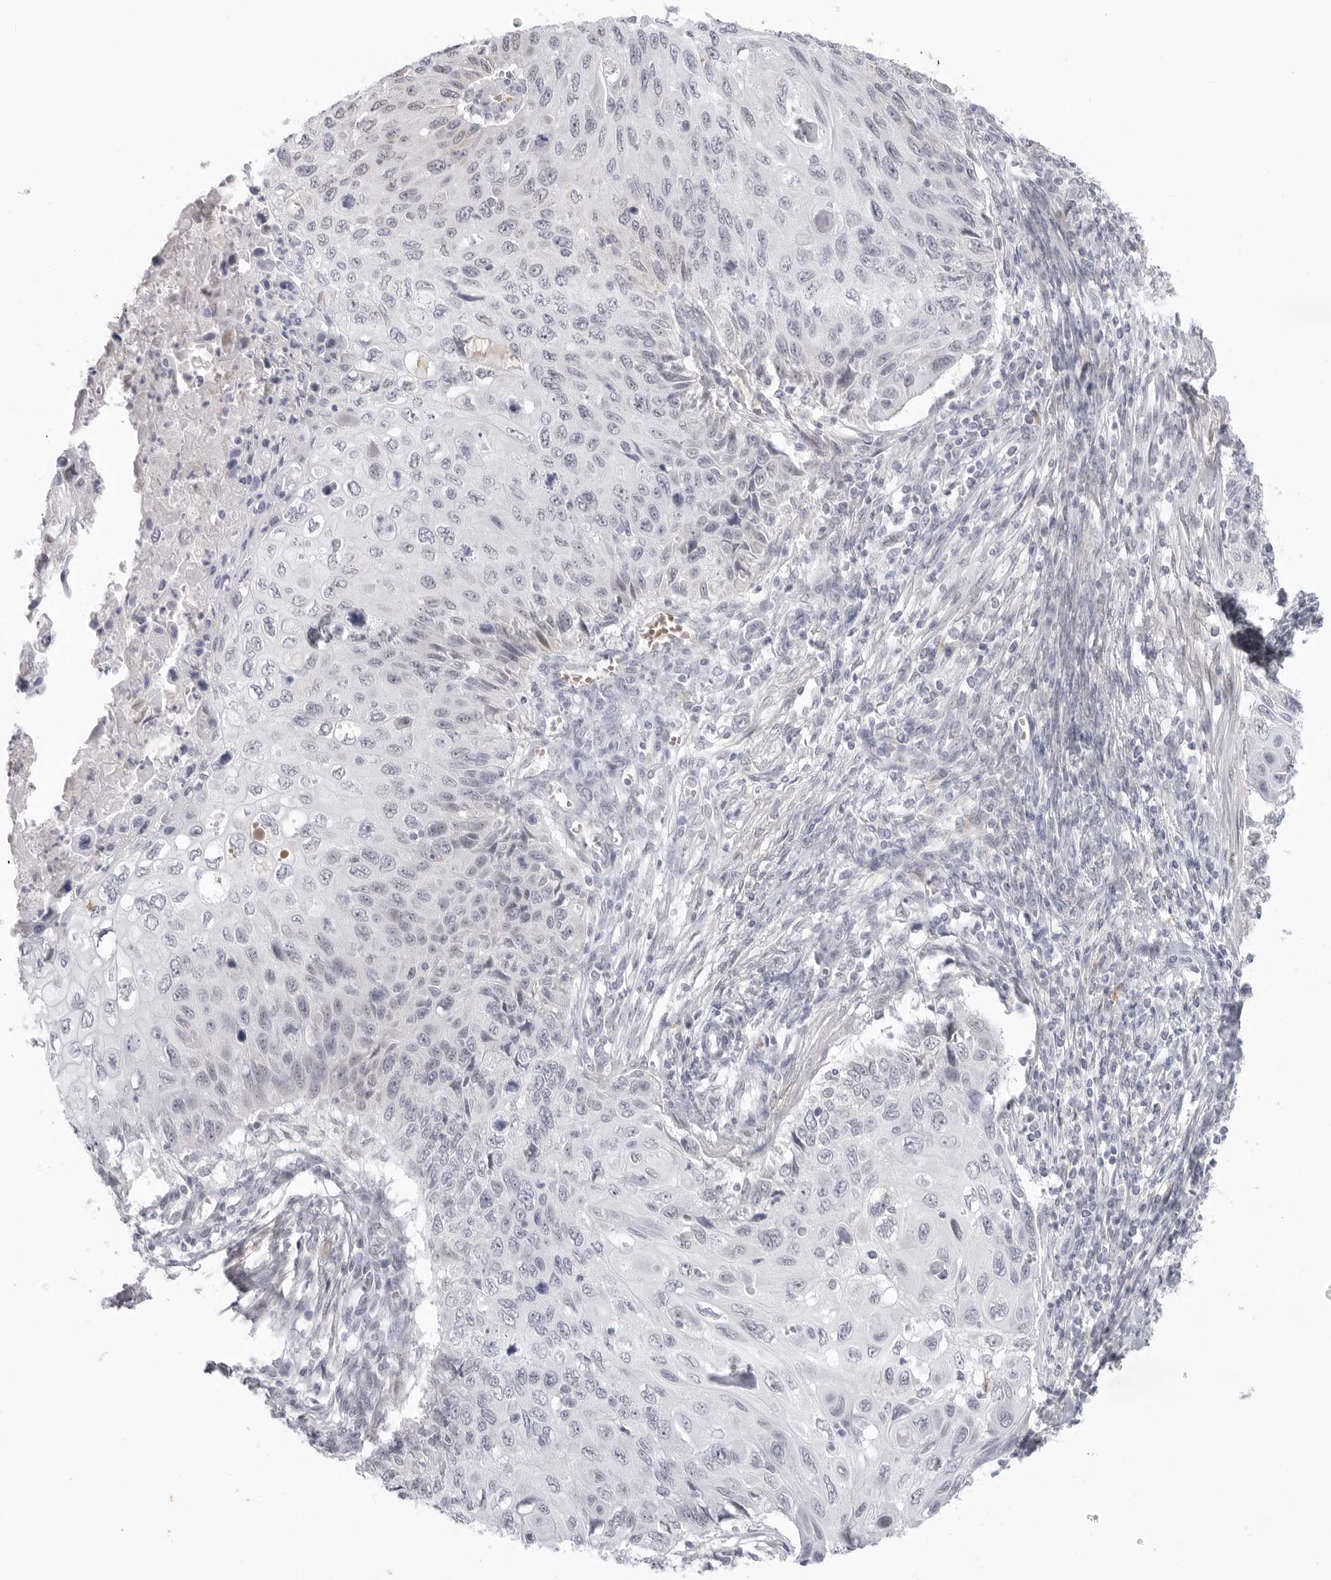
{"staining": {"intensity": "negative", "quantity": "none", "location": "none"}, "tissue": "cervical cancer", "cell_type": "Tumor cells", "image_type": "cancer", "snomed": [{"axis": "morphology", "description": "Squamous cell carcinoma, NOS"}, {"axis": "topography", "description": "Cervix"}], "caption": "A high-resolution micrograph shows IHC staining of cervical squamous cell carcinoma, which shows no significant expression in tumor cells.", "gene": "TCTN3", "patient": {"sex": "female", "age": 70}}